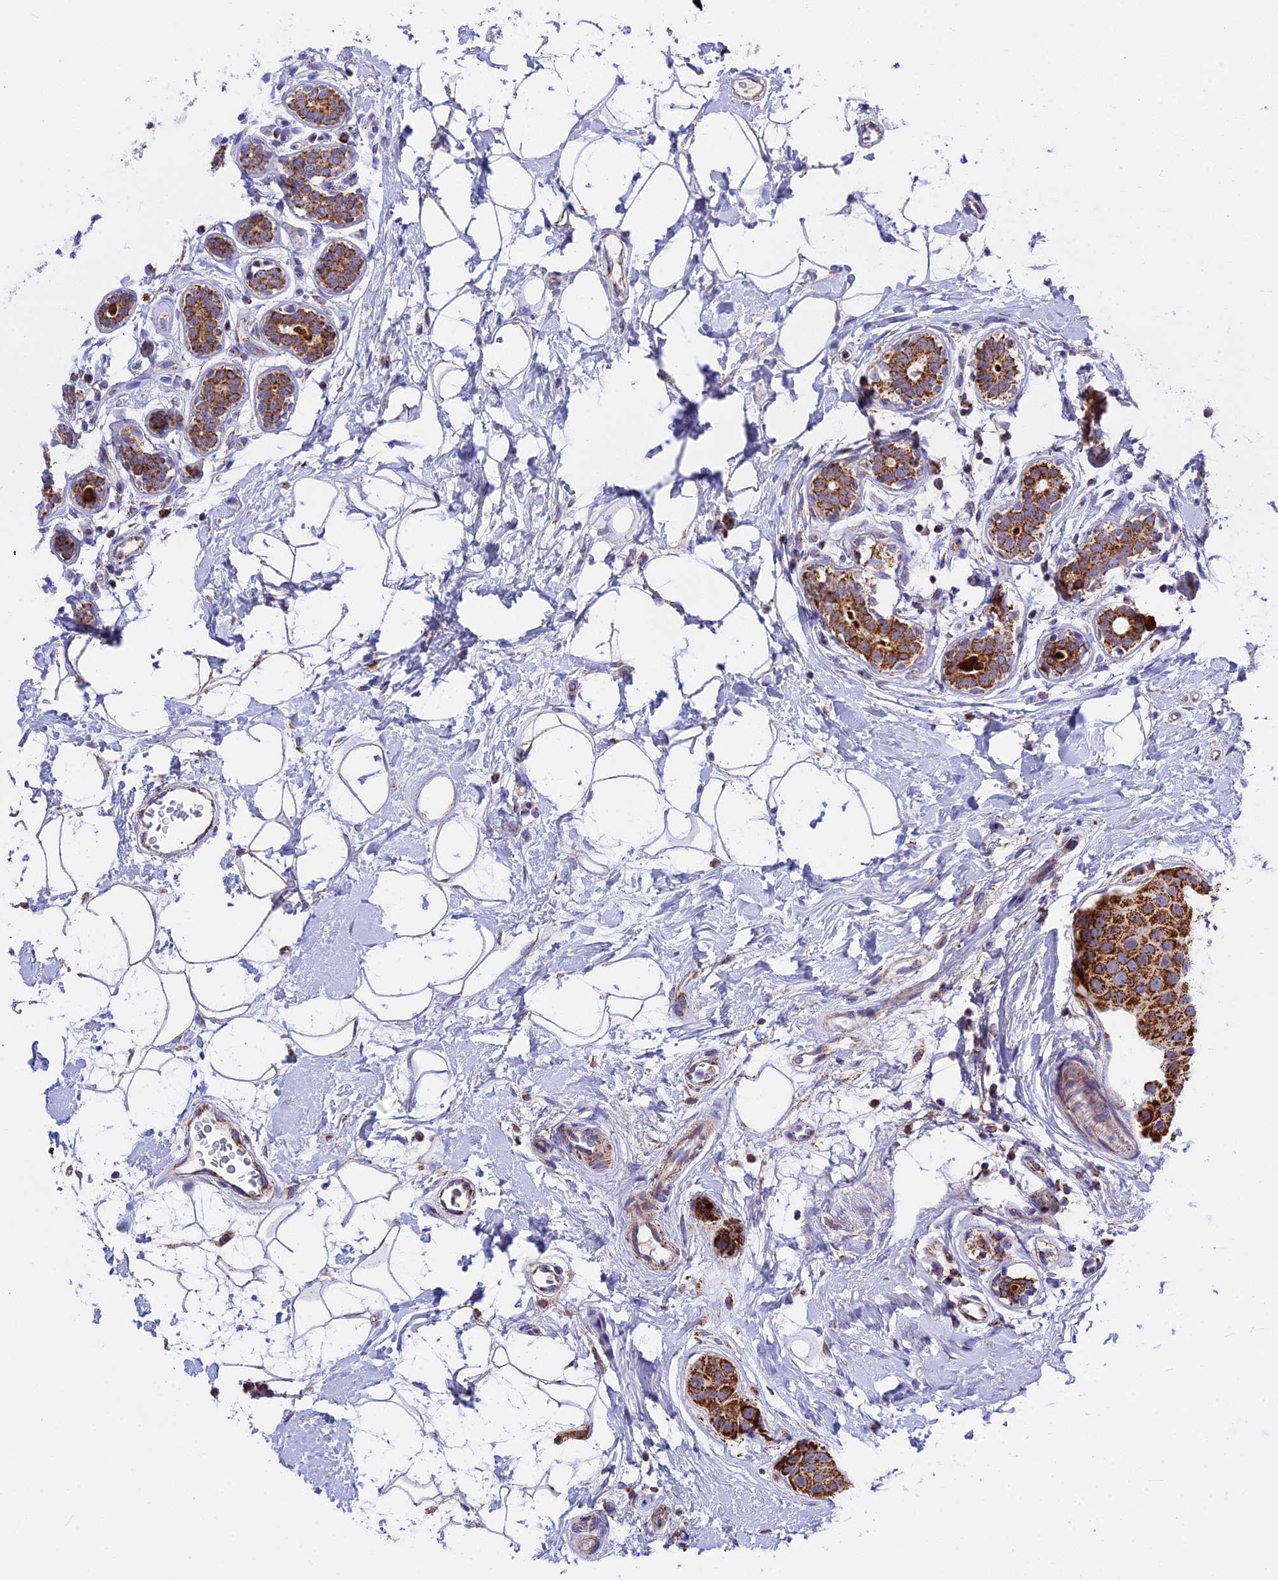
{"staining": {"intensity": "strong", "quantity": ">75%", "location": "cytoplasmic/membranous"}, "tissue": "breast cancer", "cell_type": "Tumor cells", "image_type": "cancer", "snomed": [{"axis": "morphology", "description": "Normal tissue, NOS"}, {"axis": "morphology", "description": "Duct carcinoma"}, {"axis": "topography", "description": "Breast"}], "caption": "Infiltrating ductal carcinoma (breast) stained with a brown dye exhibits strong cytoplasmic/membranous positive positivity in approximately >75% of tumor cells.", "gene": "MRPS34", "patient": {"sex": "female", "age": 39}}